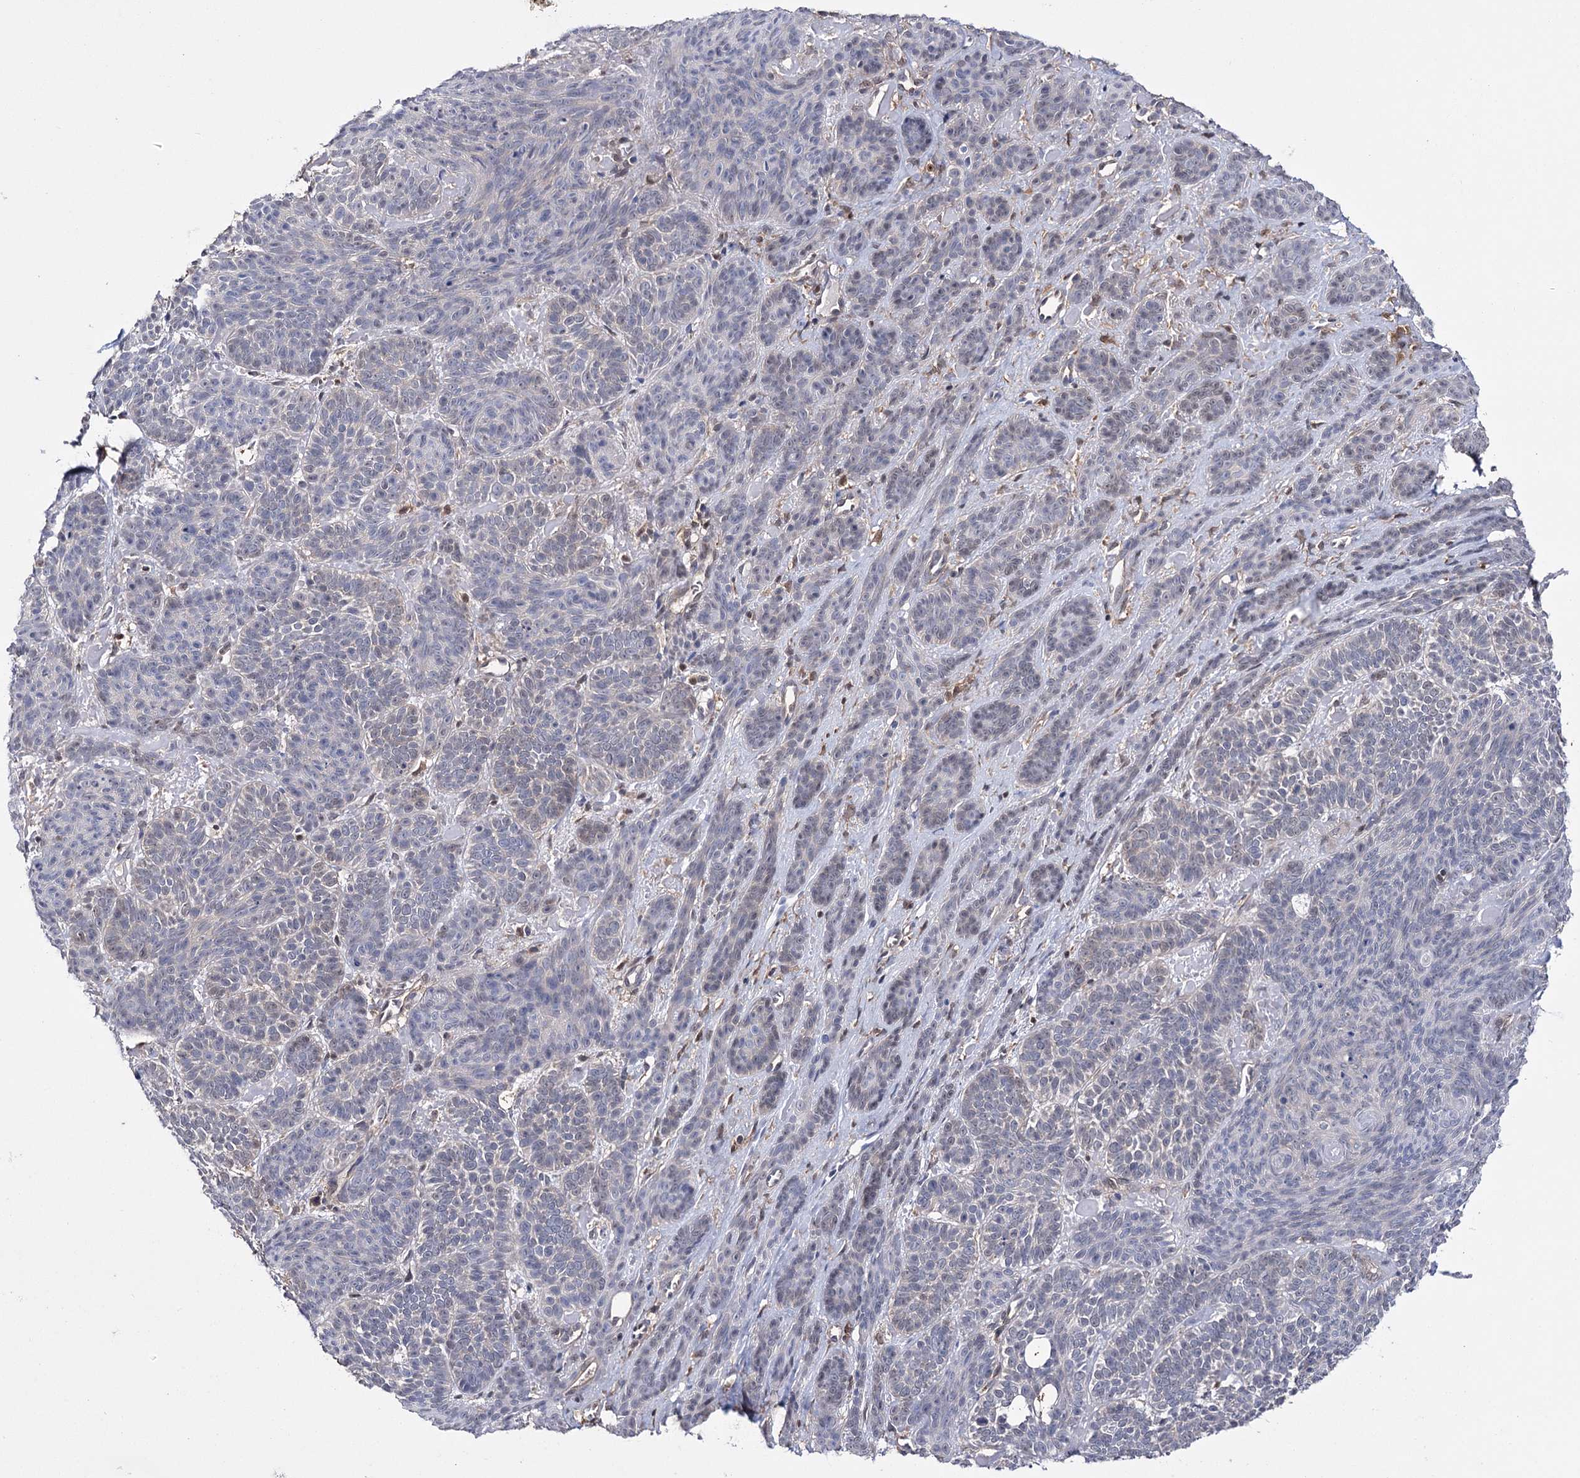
{"staining": {"intensity": "negative", "quantity": "none", "location": "none"}, "tissue": "skin cancer", "cell_type": "Tumor cells", "image_type": "cancer", "snomed": [{"axis": "morphology", "description": "Basal cell carcinoma"}, {"axis": "topography", "description": "Skin"}], "caption": "The micrograph exhibits no staining of tumor cells in skin cancer.", "gene": "PTER", "patient": {"sex": "male", "age": 85}}